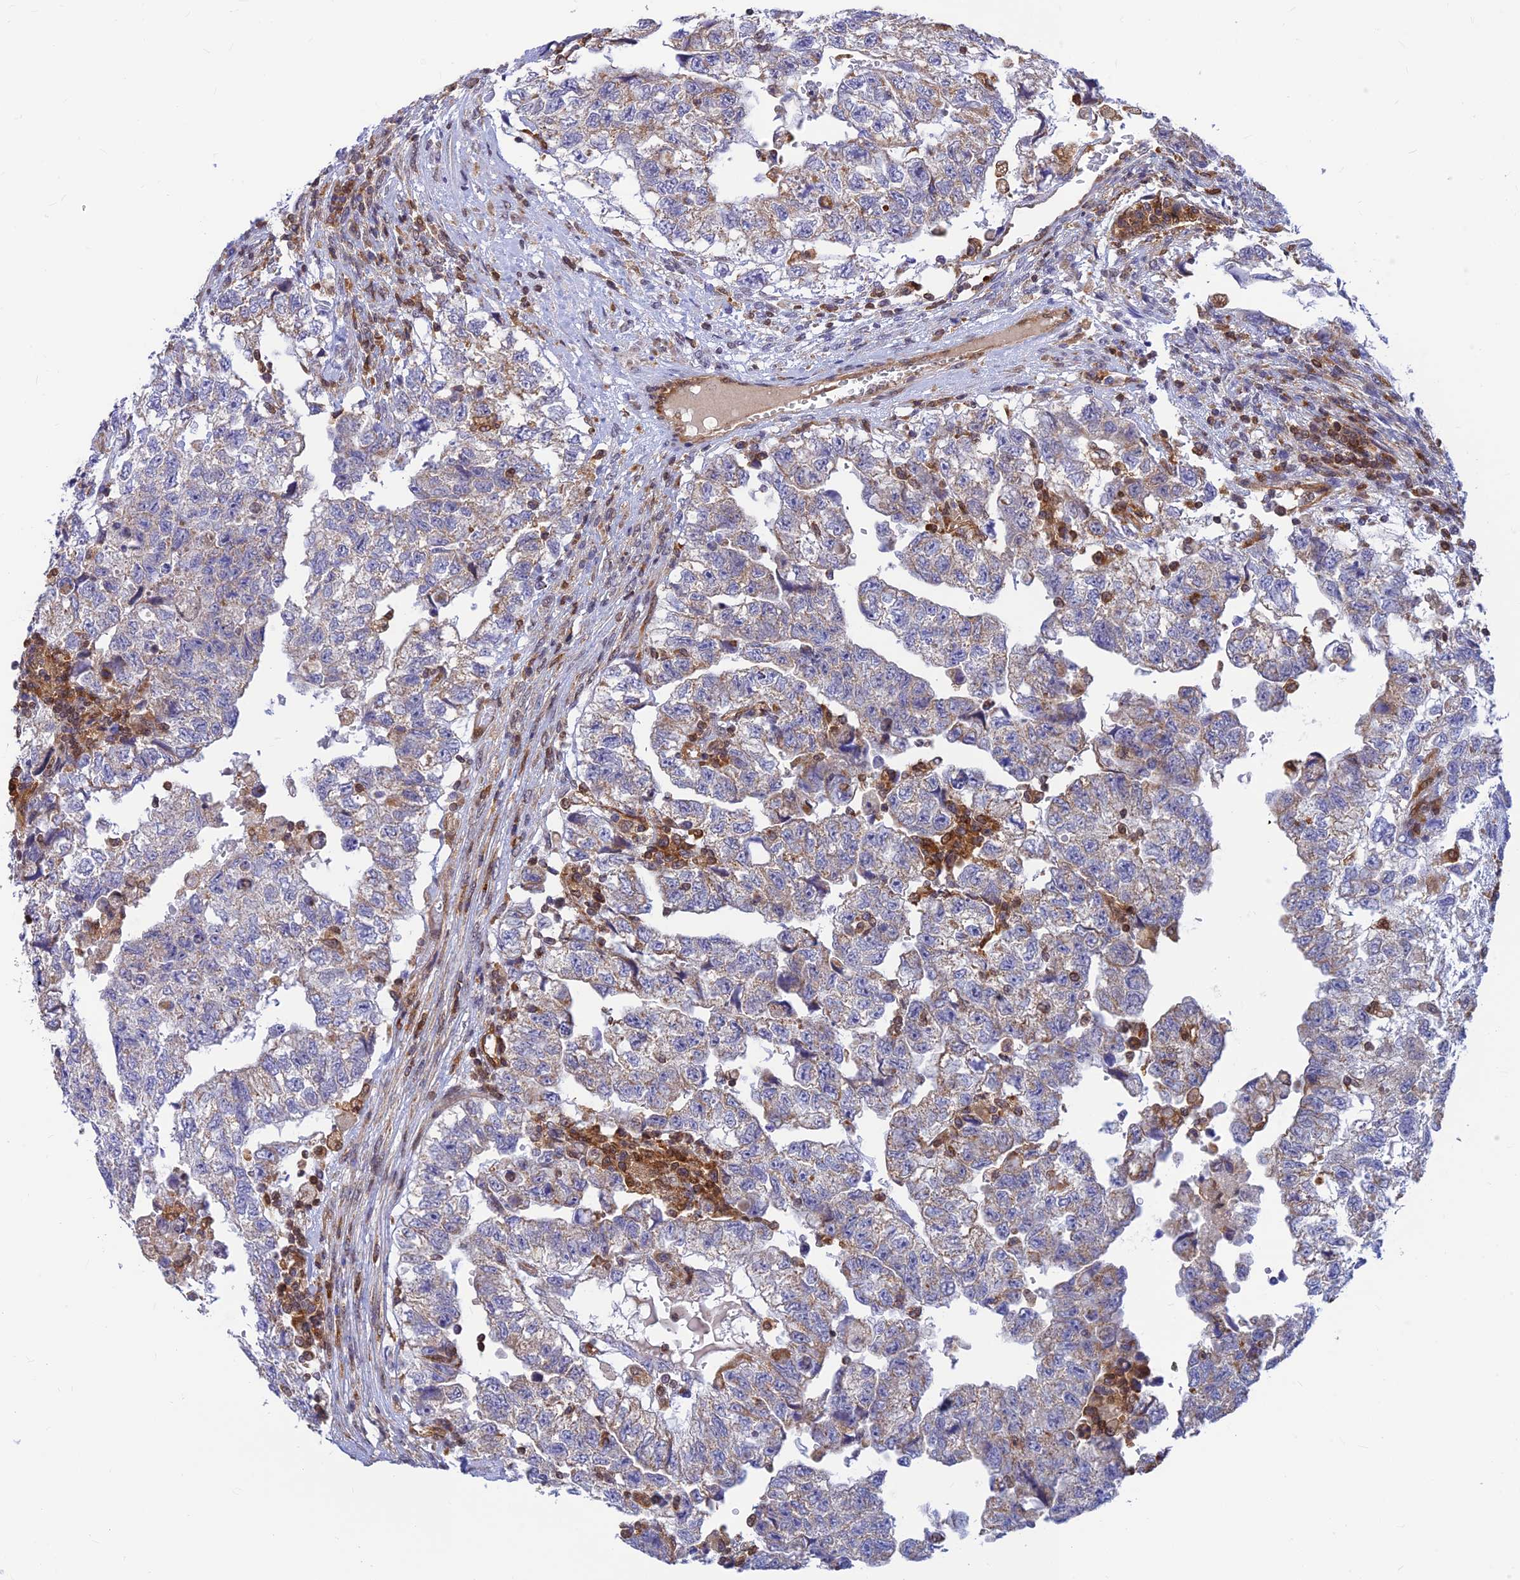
{"staining": {"intensity": "negative", "quantity": "none", "location": "none"}, "tissue": "testis cancer", "cell_type": "Tumor cells", "image_type": "cancer", "snomed": [{"axis": "morphology", "description": "Carcinoma, Embryonal, NOS"}, {"axis": "topography", "description": "Testis"}], "caption": "Immunohistochemical staining of testis cancer (embryonal carcinoma) demonstrates no significant expression in tumor cells.", "gene": "LYSMD2", "patient": {"sex": "male", "age": 36}}